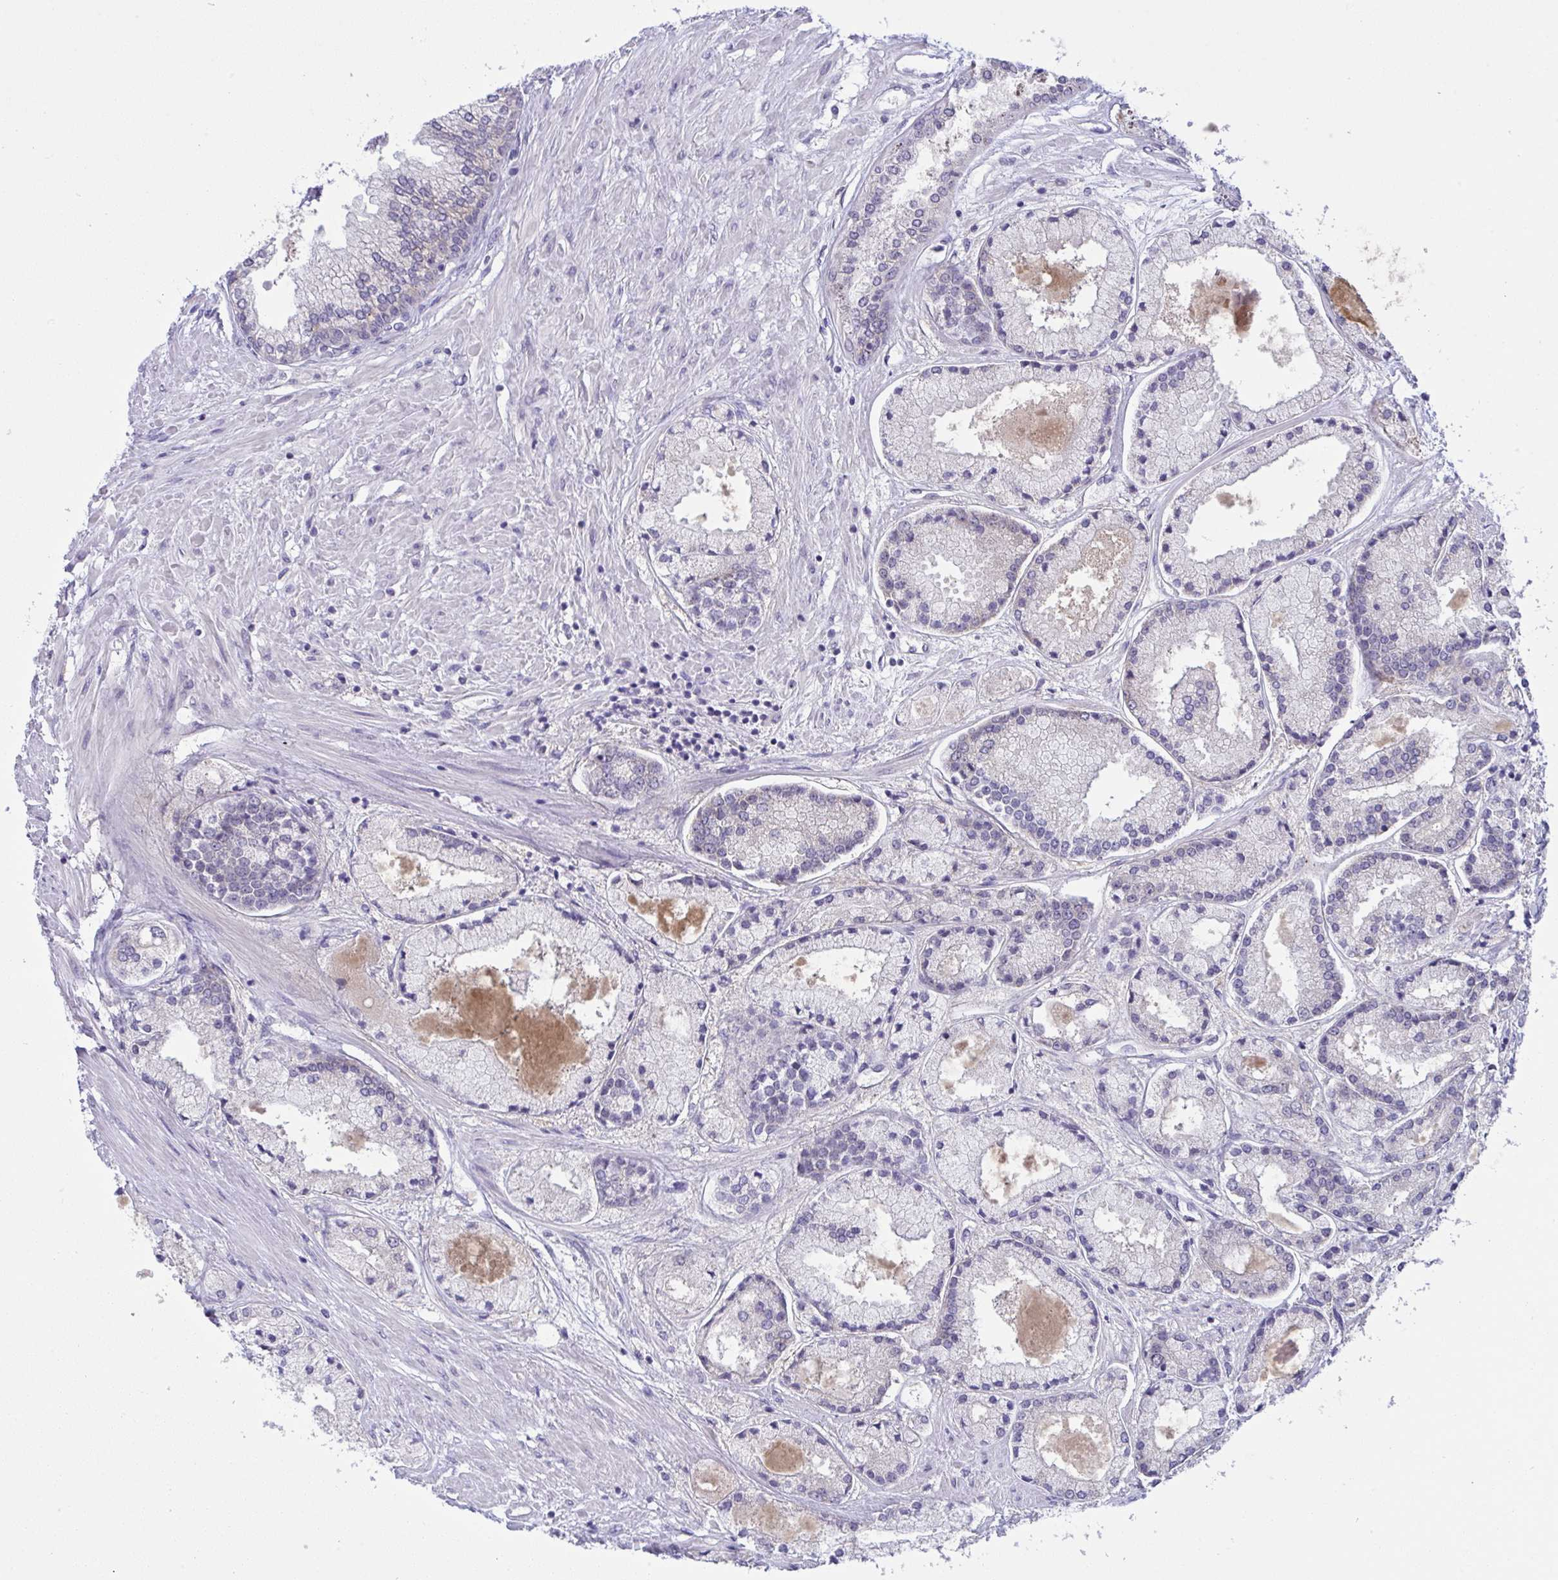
{"staining": {"intensity": "negative", "quantity": "none", "location": "none"}, "tissue": "prostate cancer", "cell_type": "Tumor cells", "image_type": "cancer", "snomed": [{"axis": "morphology", "description": "Adenocarcinoma, High grade"}, {"axis": "topography", "description": "Prostate"}], "caption": "There is no significant expression in tumor cells of prostate adenocarcinoma (high-grade).", "gene": "TMEM41A", "patient": {"sex": "male", "age": 67}}